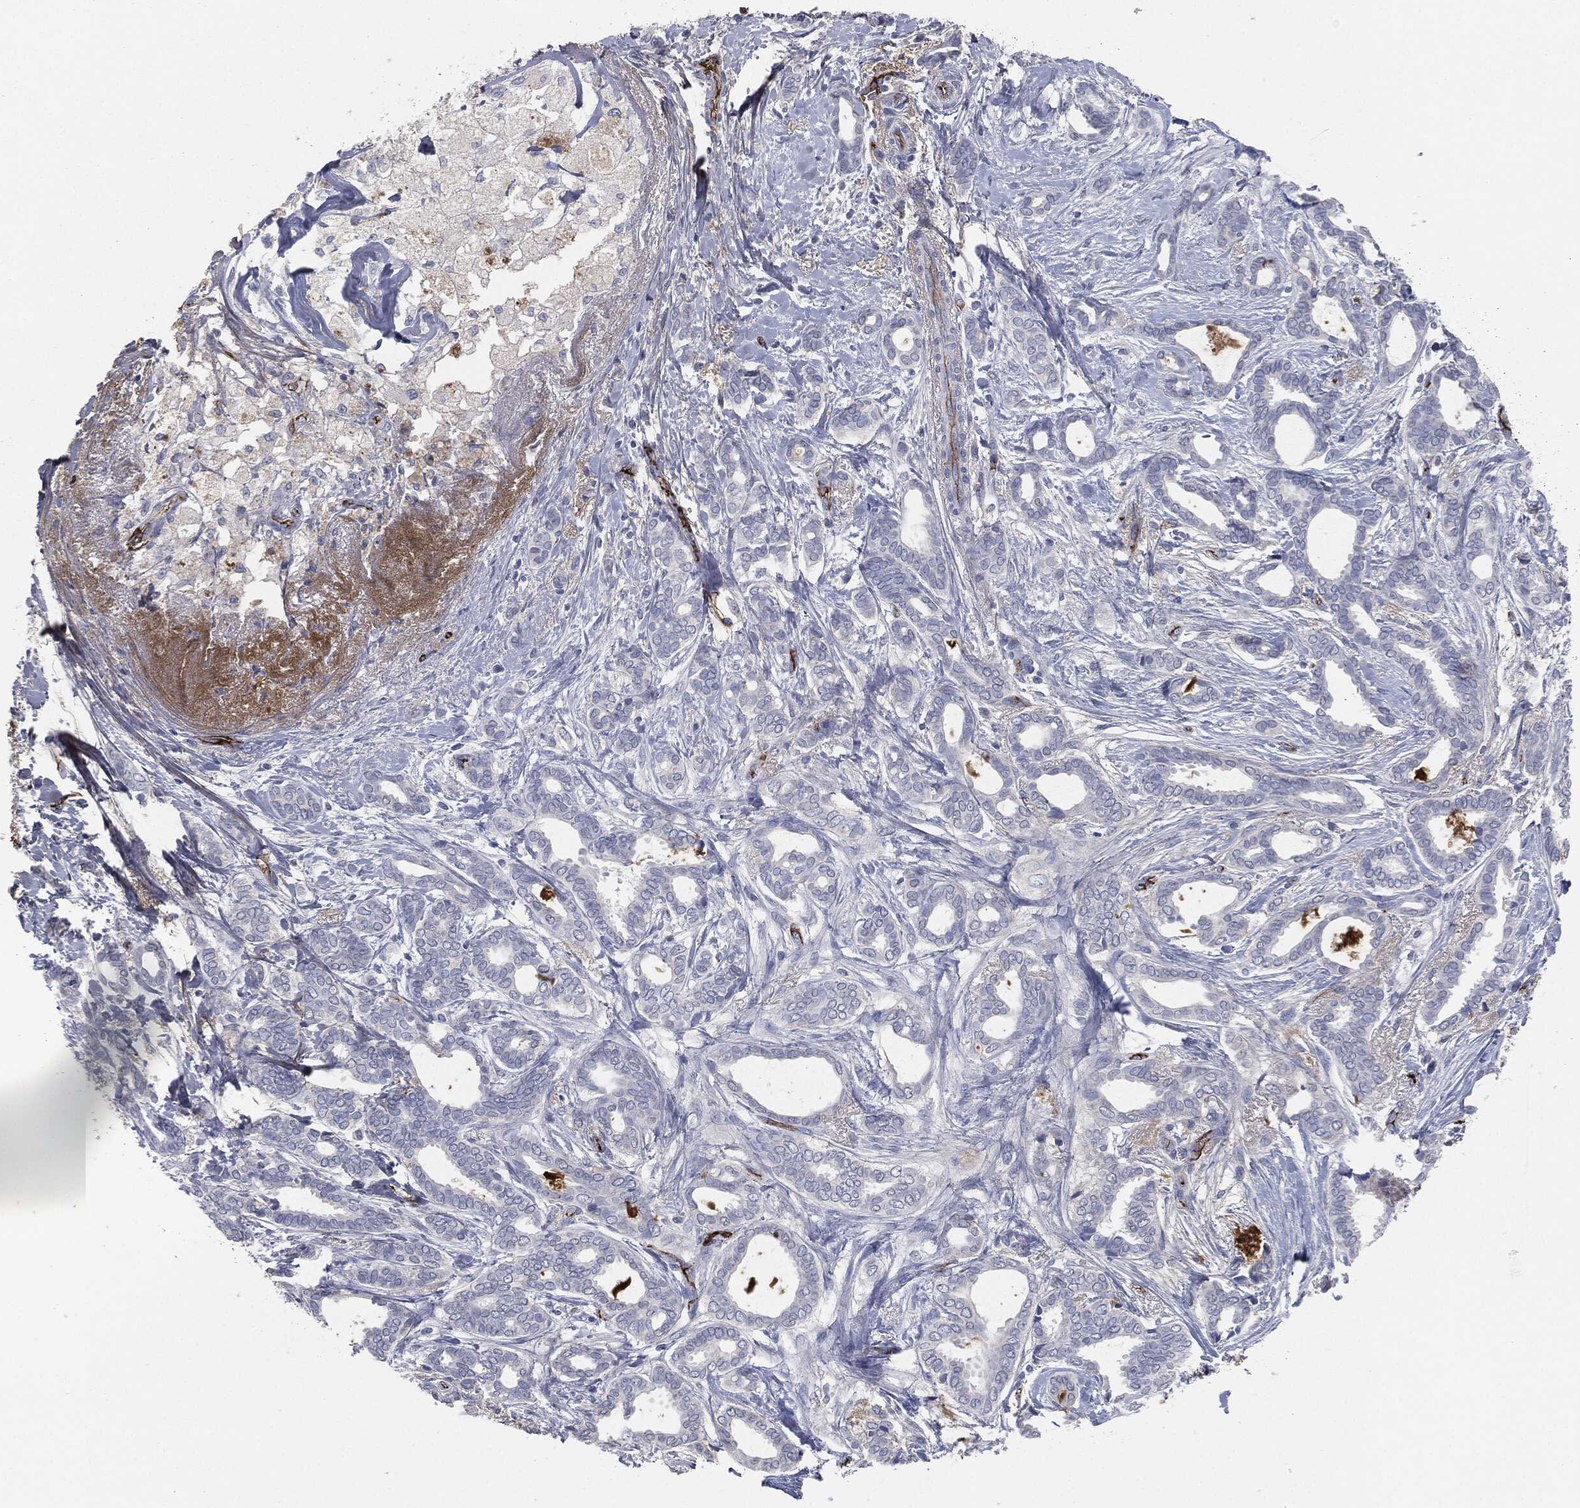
{"staining": {"intensity": "negative", "quantity": "none", "location": "none"}, "tissue": "breast cancer", "cell_type": "Tumor cells", "image_type": "cancer", "snomed": [{"axis": "morphology", "description": "Duct carcinoma"}, {"axis": "topography", "description": "Breast"}], "caption": "Breast cancer was stained to show a protein in brown. There is no significant positivity in tumor cells.", "gene": "APOB", "patient": {"sex": "female", "age": 51}}